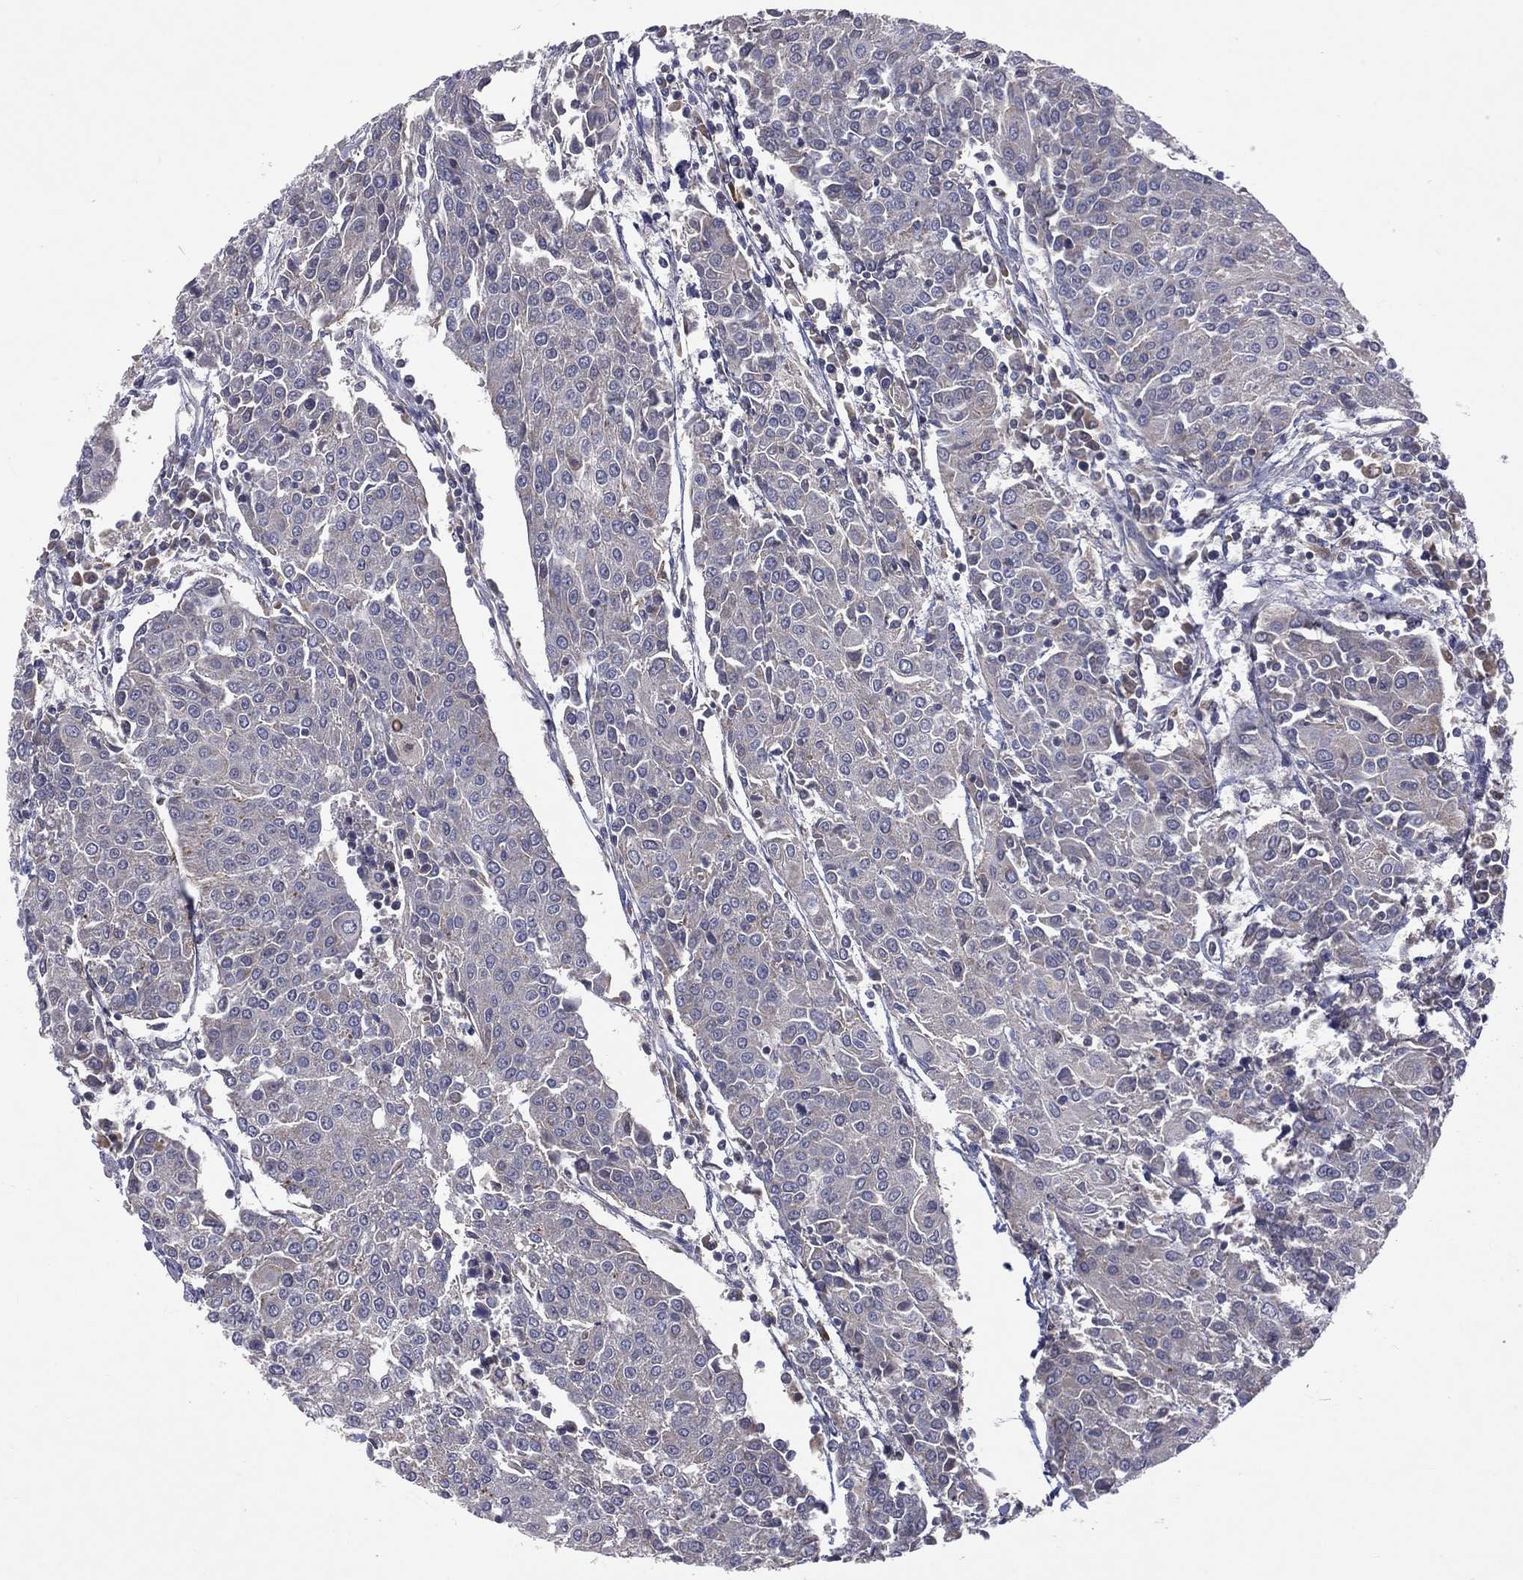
{"staining": {"intensity": "negative", "quantity": "none", "location": "none"}, "tissue": "urothelial cancer", "cell_type": "Tumor cells", "image_type": "cancer", "snomed": [{"axis": "morphology", "description": "Urothelial carcinoma, High grade"}, {"axis": "topography", "description": "Urinary bladder"}], "caption": "Protein analysis of urothelial carcinoma (high-grade) exhibits no significant expression in tumor cells.", "gene": "STARD3", "patient": {"sex": "female", "age": 85}}